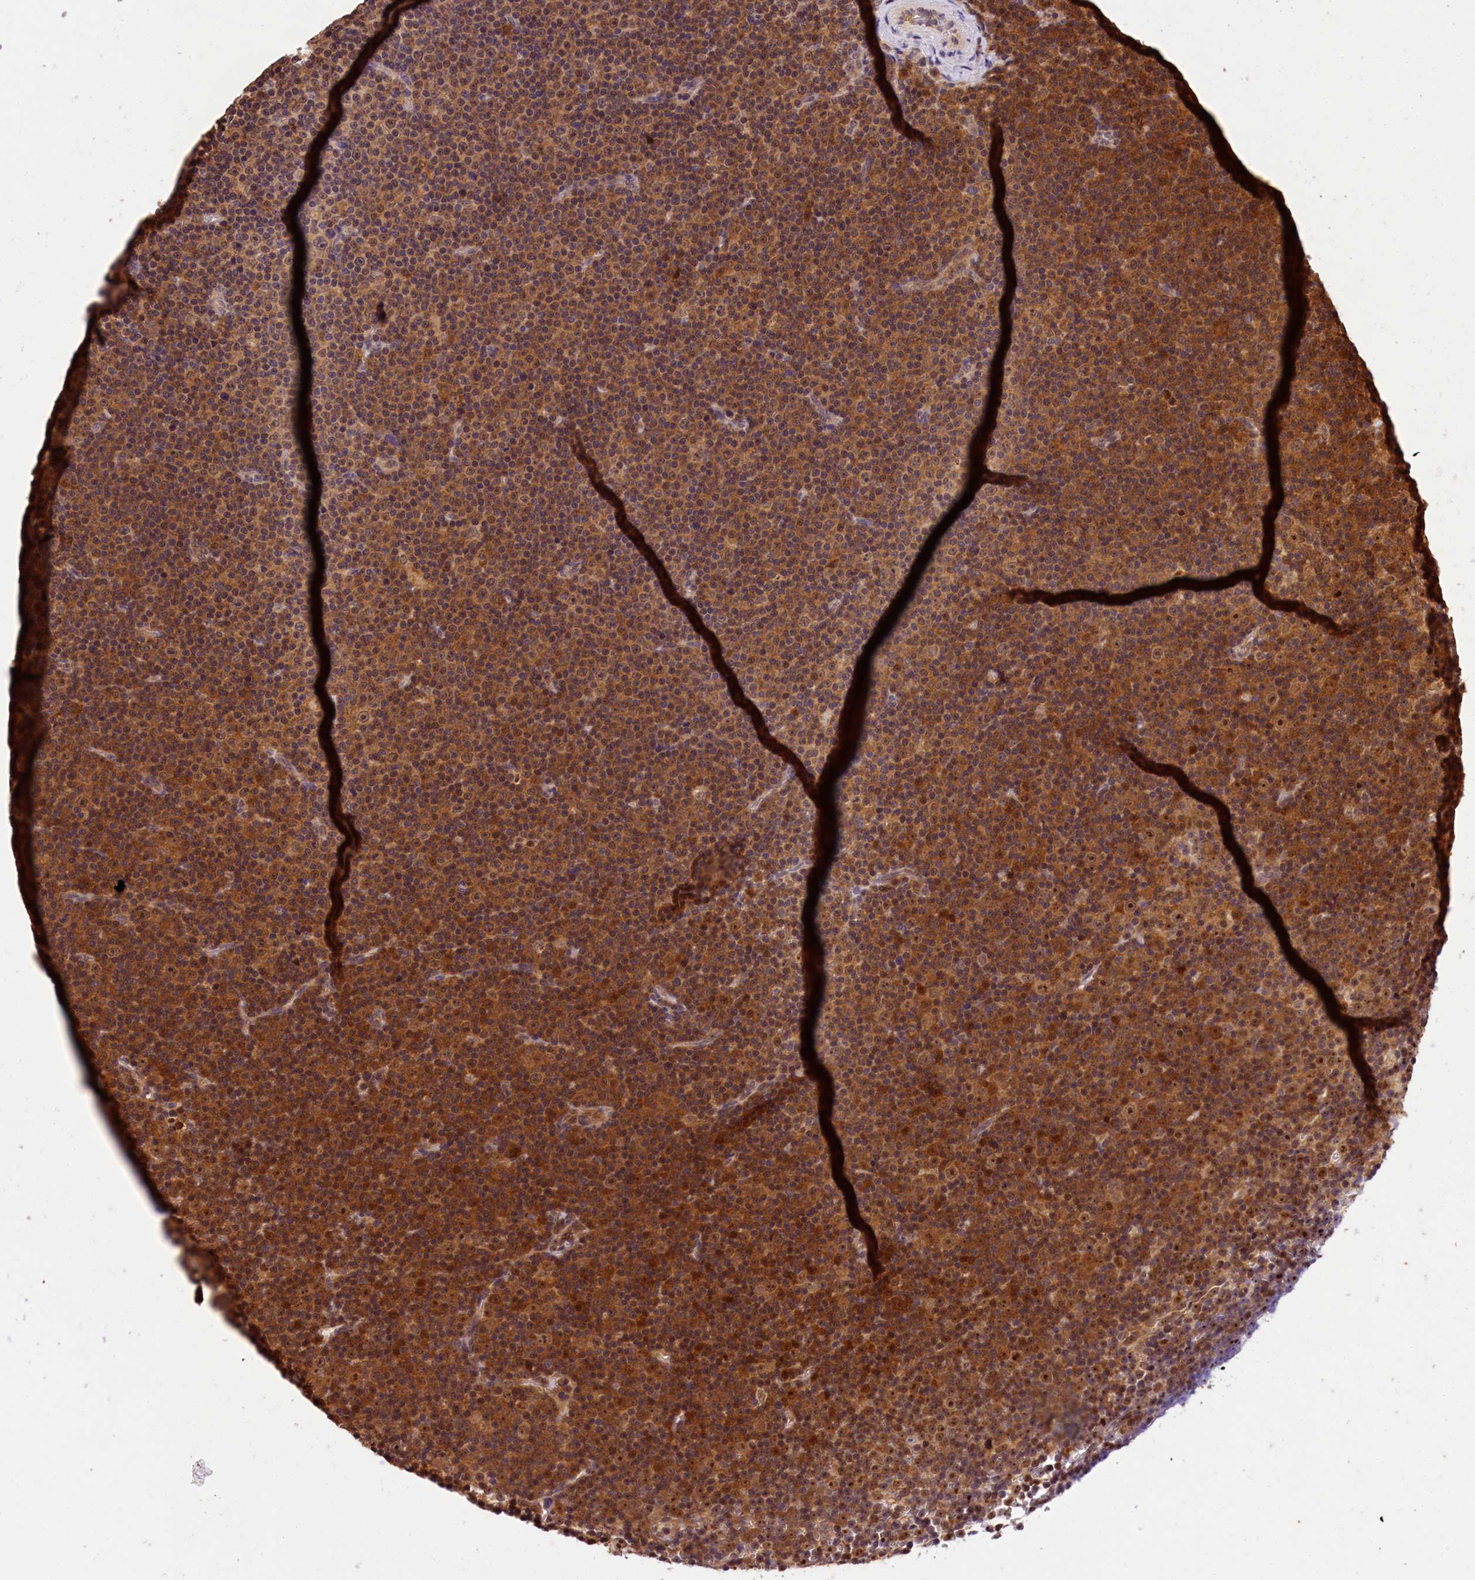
{"staining": {"intensity": "moderate", "quantity": ">75%", "location": "cytoplasmic/membranous,nuclear"}, "tissue": "lymphoma", "cell_type": "Tumor cells", "image_type": "cancer", "snomed": [{"axis": "morphology", "description": "Malignant lymphoma, non-Hodgkin's type, Low grade"}, {"axis": "topography", "description": "Lymph node"}], "caption": "DAB (3,3'-diaminobenzidine) immunohistochemical staining of human low-grade malignant lymphoma, non-Hodgkin's type demonstrates moderate cytoplasmic/membranous and nuclear protein positivity in approximately >75% of tumor cells.", "gene": "EIF6", "patient": {"sex": "female", "age": 67}}